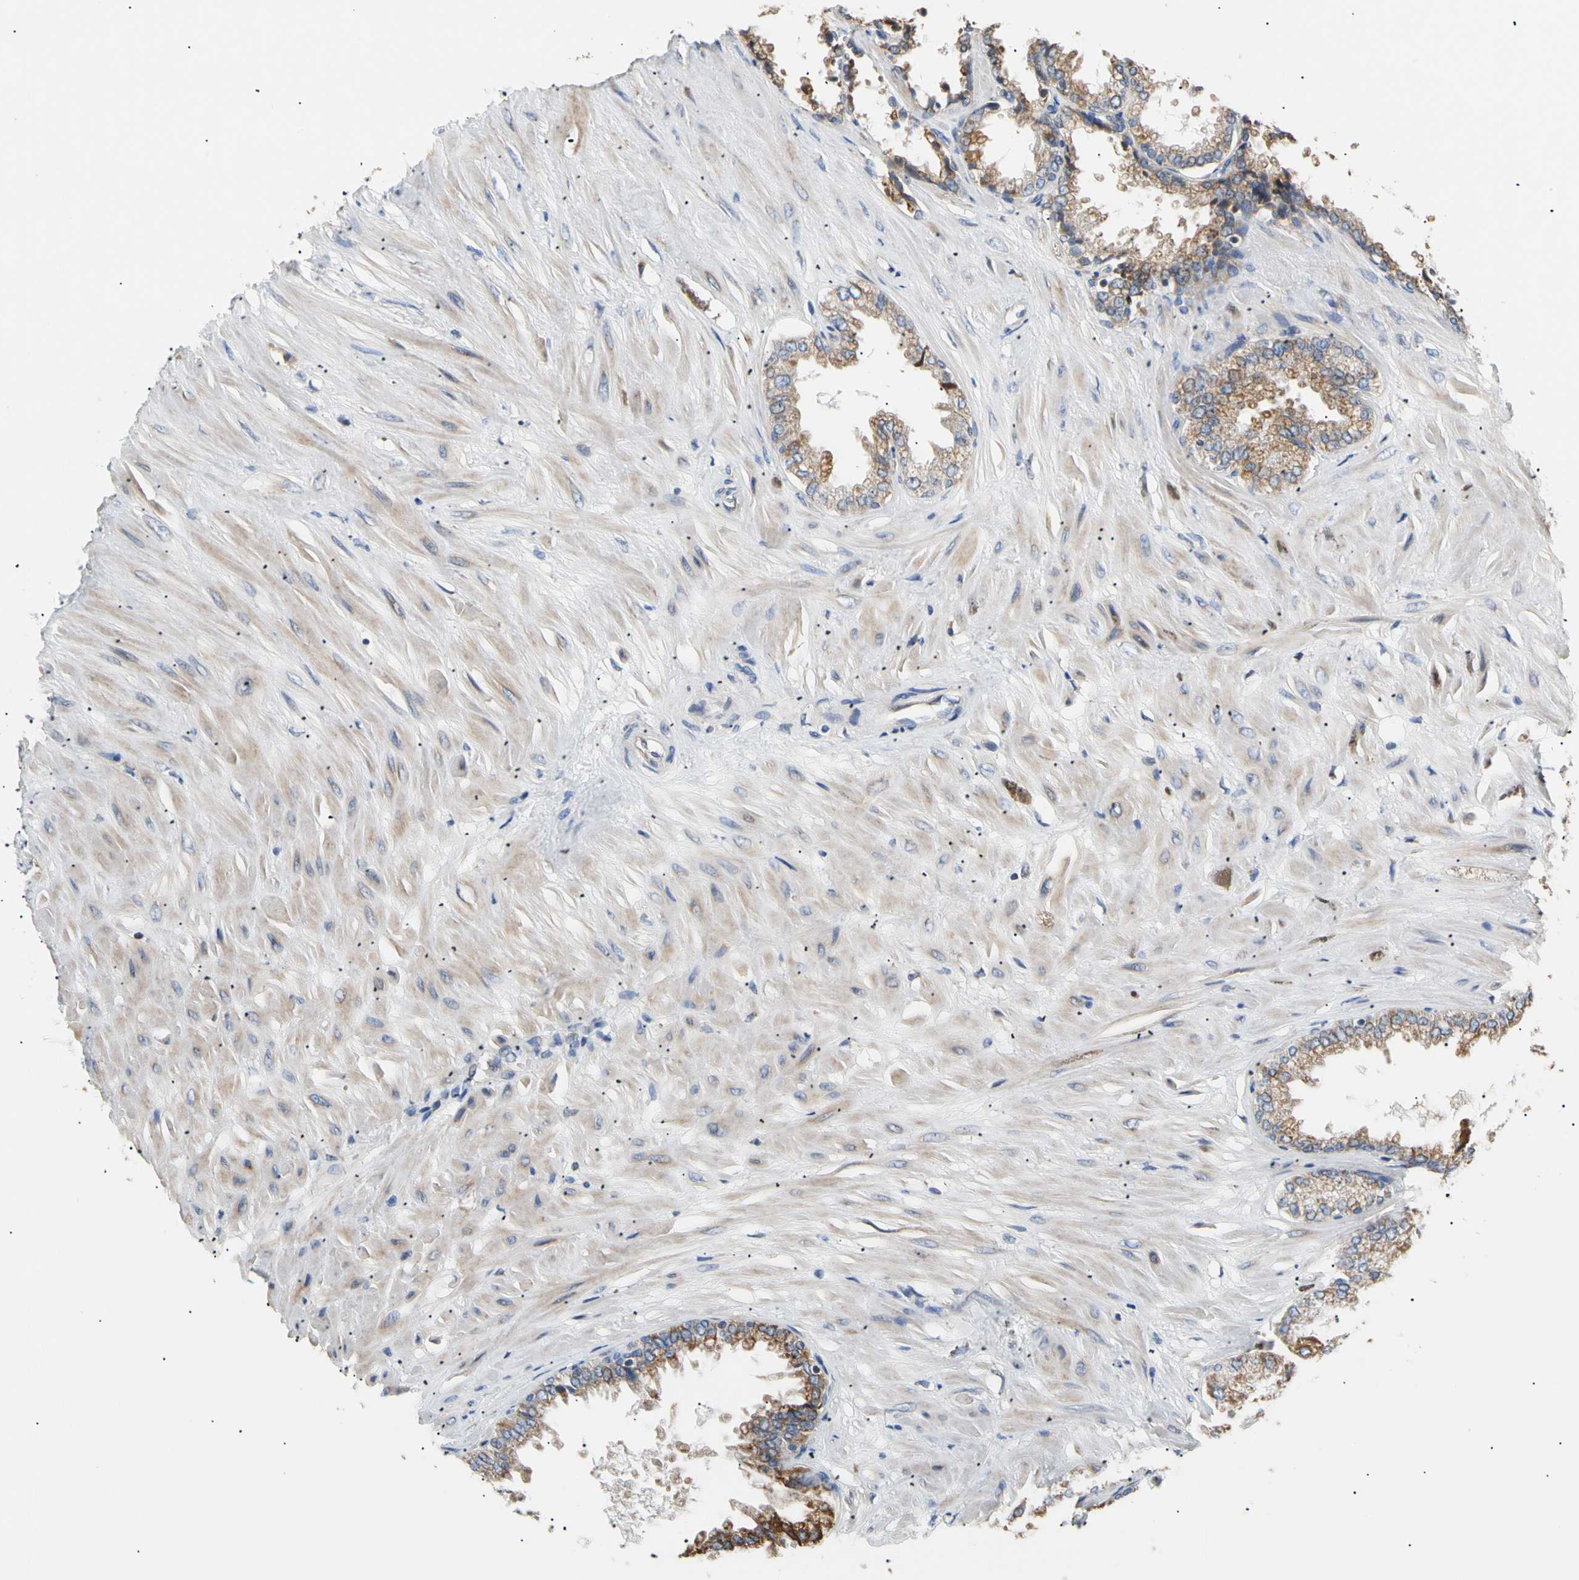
{"staining": {"intensity": "moderate", "quantity": ">75%", "location": "cytoplasmic/membranous"}, "tissue": "seminal vesicle", "cell_type": "Glandular cells", "image_type": "normal", "snomed": [{"axis": "morphology", "description": "Normal tissue, NOS"}, {"axis": "topography", "description": "Seminal veicle"}], "caption": "IHC staining of normal seminal vesicle, which shows medium levels of moderate cytoplasmic/membranous expression in about >75% of glandular cells indicating moderate cytoplasmic/membranous protein staining. The staining was performed using DAB (3,3'-diaminobenzidine) (brown) for protein detection and nuclei were counterstained in hematoxylin (blue).", "gene": "PLGRKT", "patient": {"sex": "male", "age": 46}}